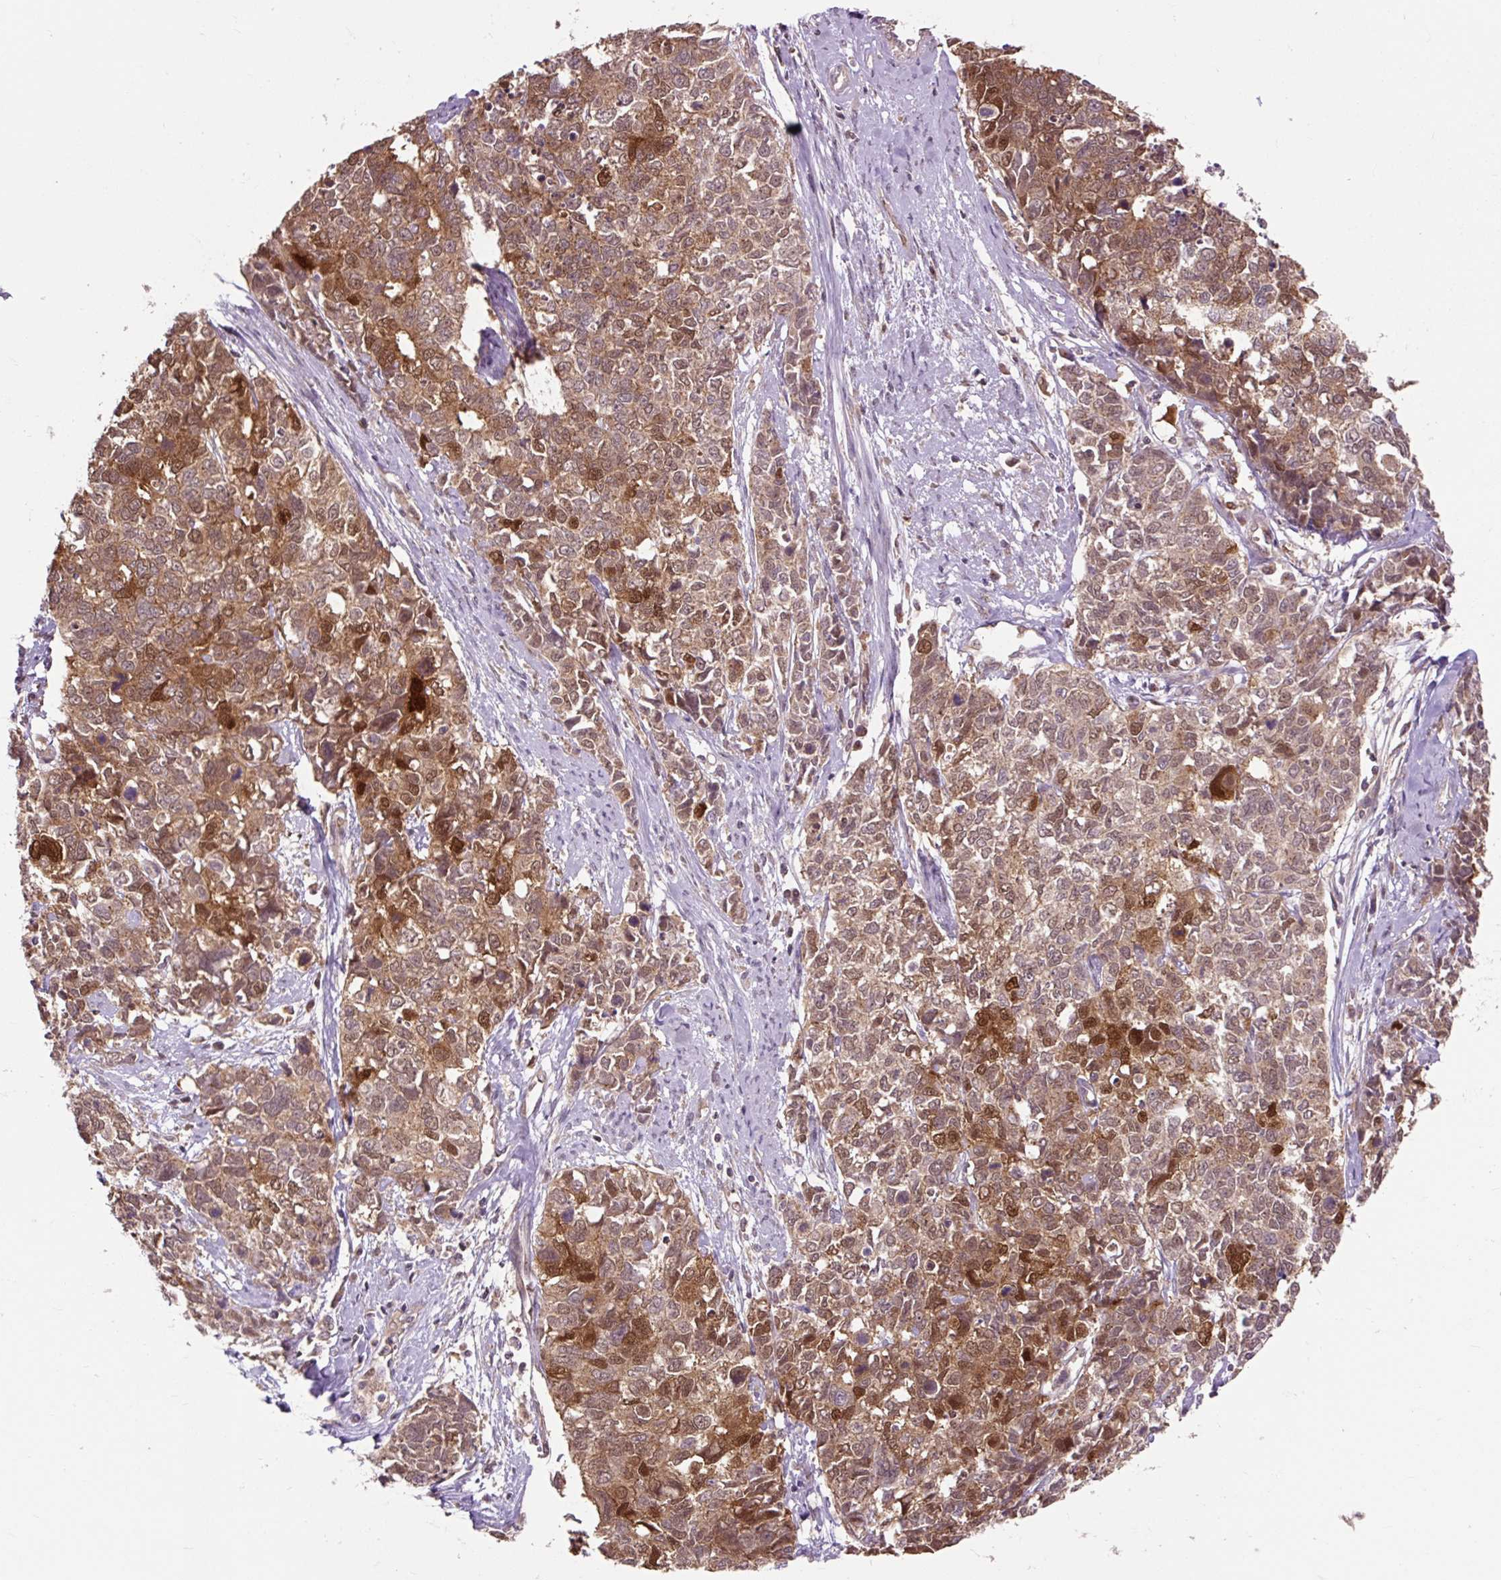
{"staining": {"intensity": "strong", "quantity": "25%-75%", "location": "cytoplasmic/membranous"}, "tissue": "cervical cancer", "cell_type": "Tumor cells", "image_type": "cancer", "snomed": [{"axis": "morphology", "description": "Adenocarcinoma, NOS"}, {"axis": "topography", "description": "Cervix"}], "caption": "Immunohistochemical staining of human cervical cancer (adenocarcinoma) shows high levels of strong cytoplasmic/membranous positivity in approximately 25%-75% of tumor cells.", "gene": "MMS19", "patient": {"sex": "female", "age": 63}}